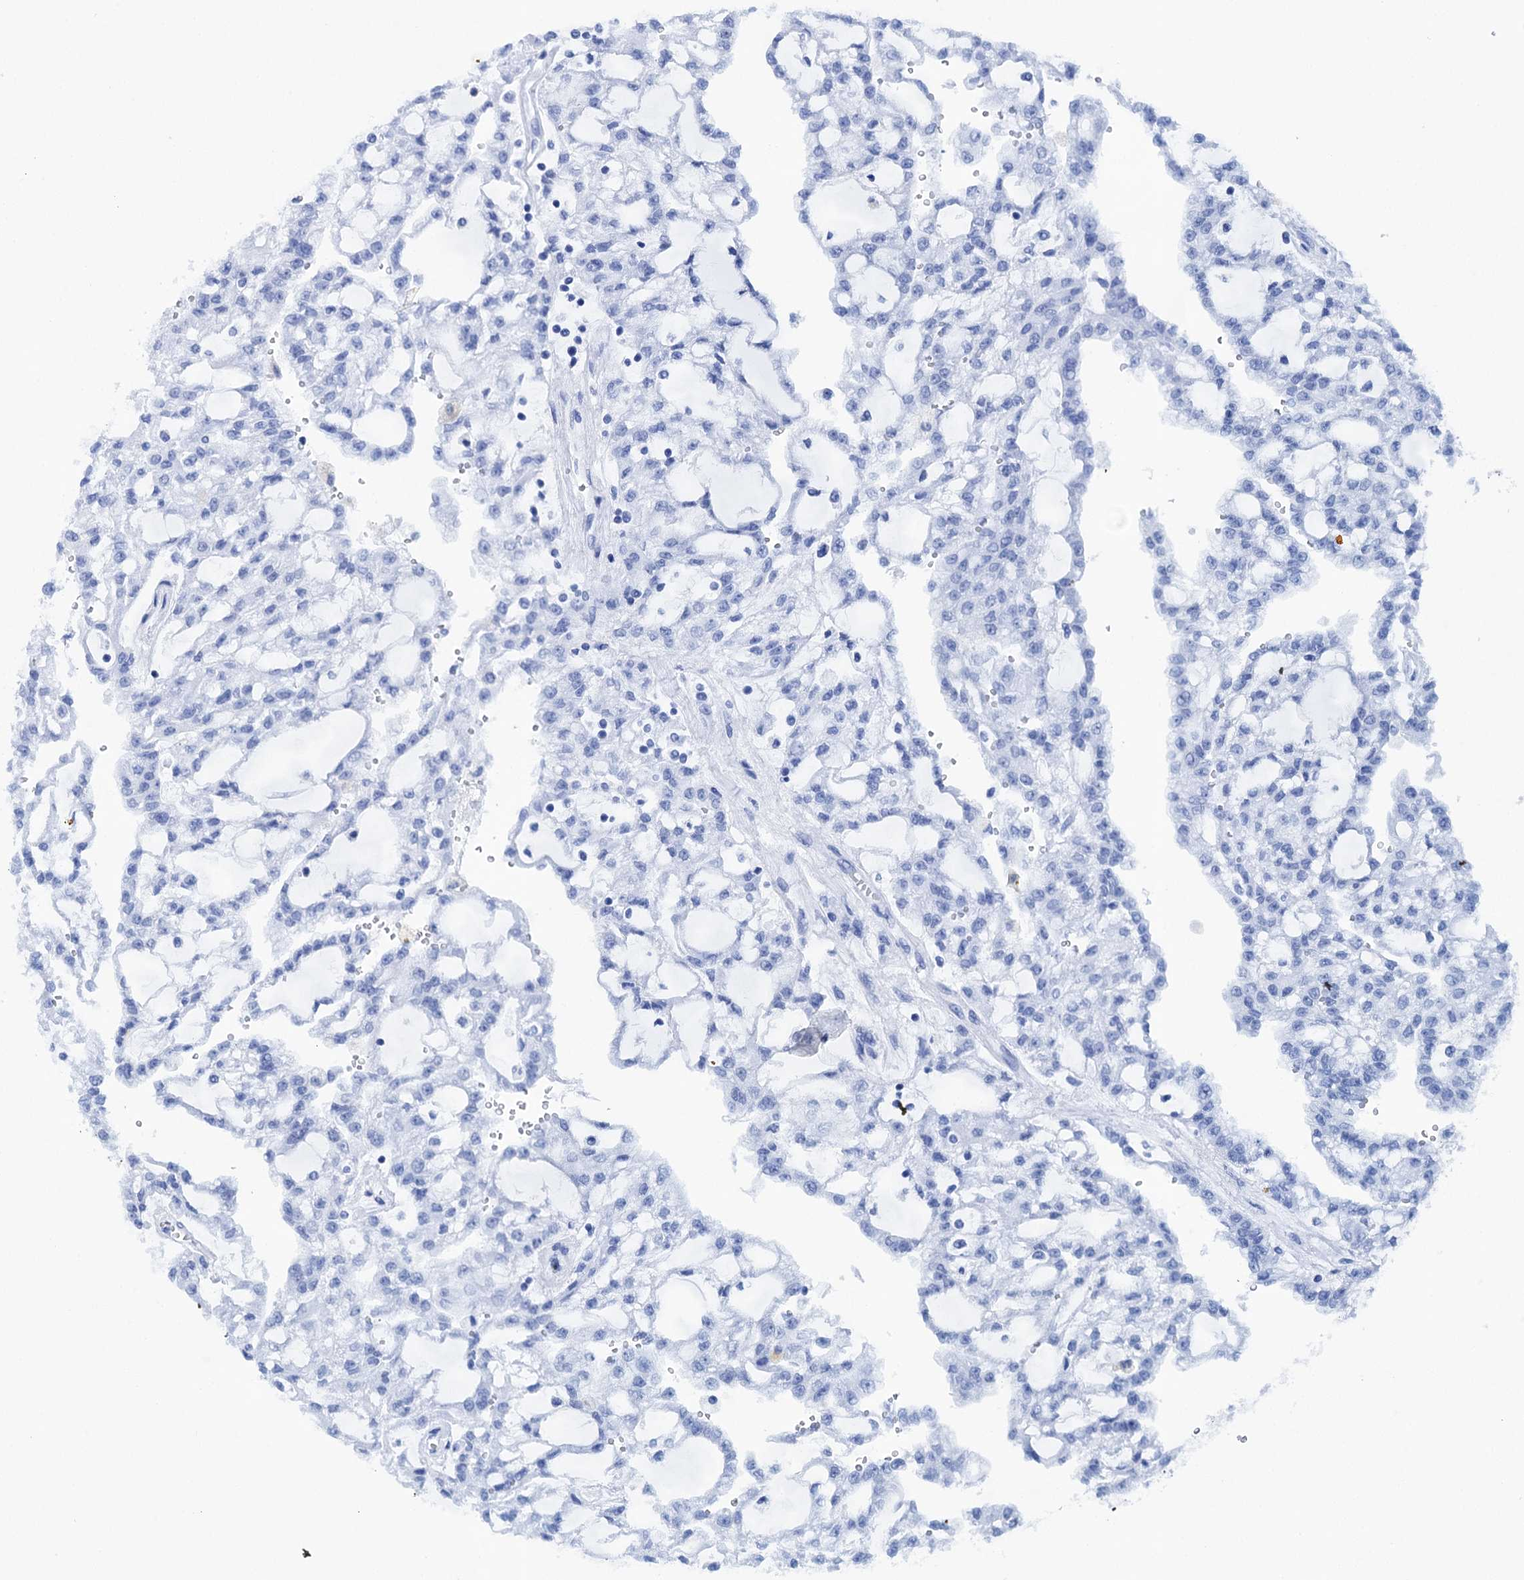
{"staining": {"intensity": "negative", "quantity": "none", "location": "none"}, "tissue": "renal cancer", "cell_type": "Tumor cells", "image_type": "cancer", "snomed": [{"axis": "morphology", "description": "Adenocarcinoma, NOS"}, {"axis": "topography", "description": "Kidney"}], "caption": "Immunohistochemical staining of human adenocarcinoma (renal) exhibits no significant positivity in tumor cells. (Brightfield microscopy of DAB immunohistochemistry at high magnification).", "gene": "SCPEP1", "patient": {"sex": "male", "age": 63}}